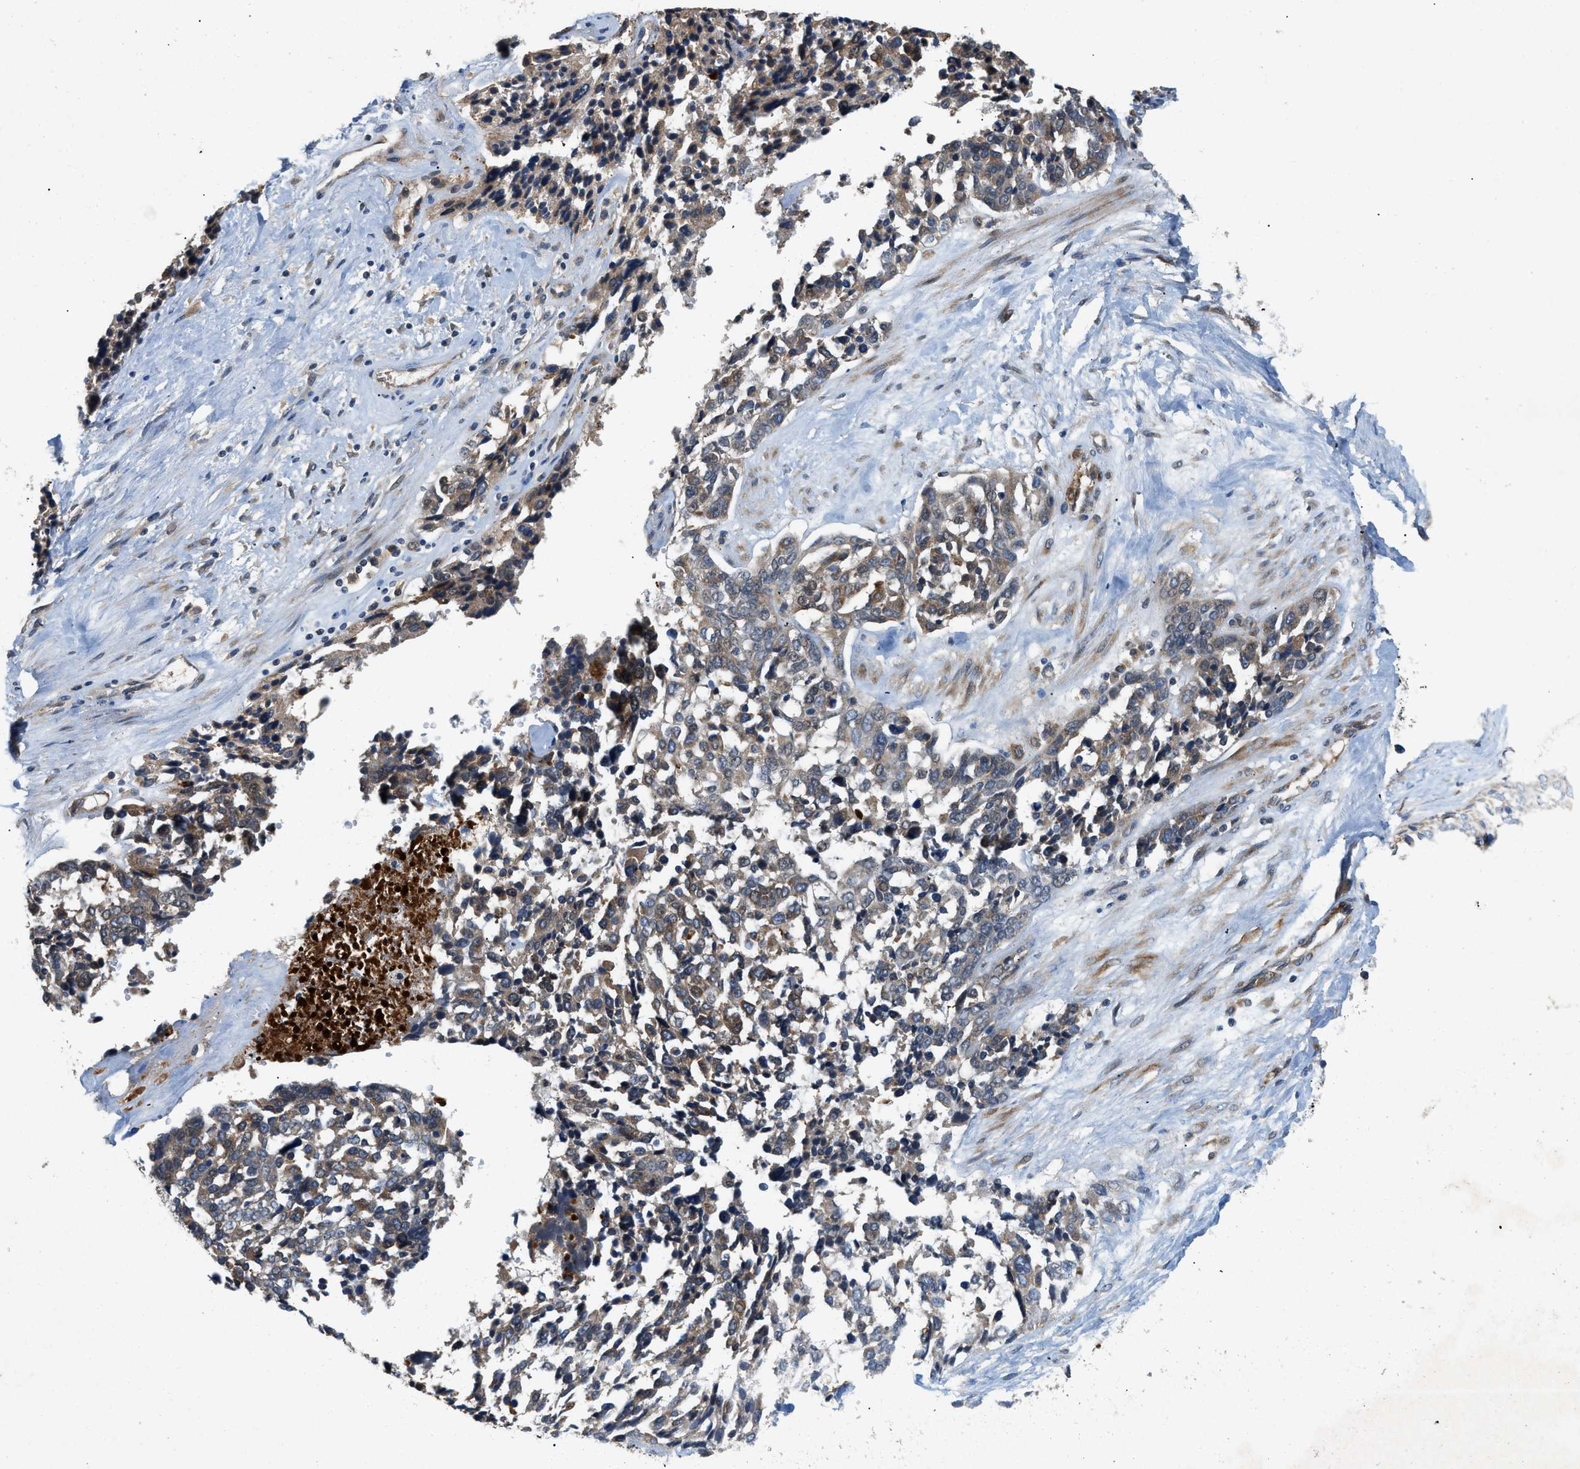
{"staining": {"intensity": "weak", "quantity": ">75%", "location": "cytoplasmic/membranous"}, "tissue": "ovarian cancer", "cell_type": "Tumor cells", "image_type": "cancer", "snomed": [{"axis": "morphology", "description": "Cystadenocarcinoma, serous, NOS"}, {"axis": "topography", "description": "Ovary"}], "caption": "Immunohistochemical staining of human ovarian cancer (serous cystadenocarcinoma) displays low levels of weak cytoplasmic/membranous staining in about >75% of tumor cells.", "gene": "ZNF599", "patient": {"sex": "female", "age": 44}}